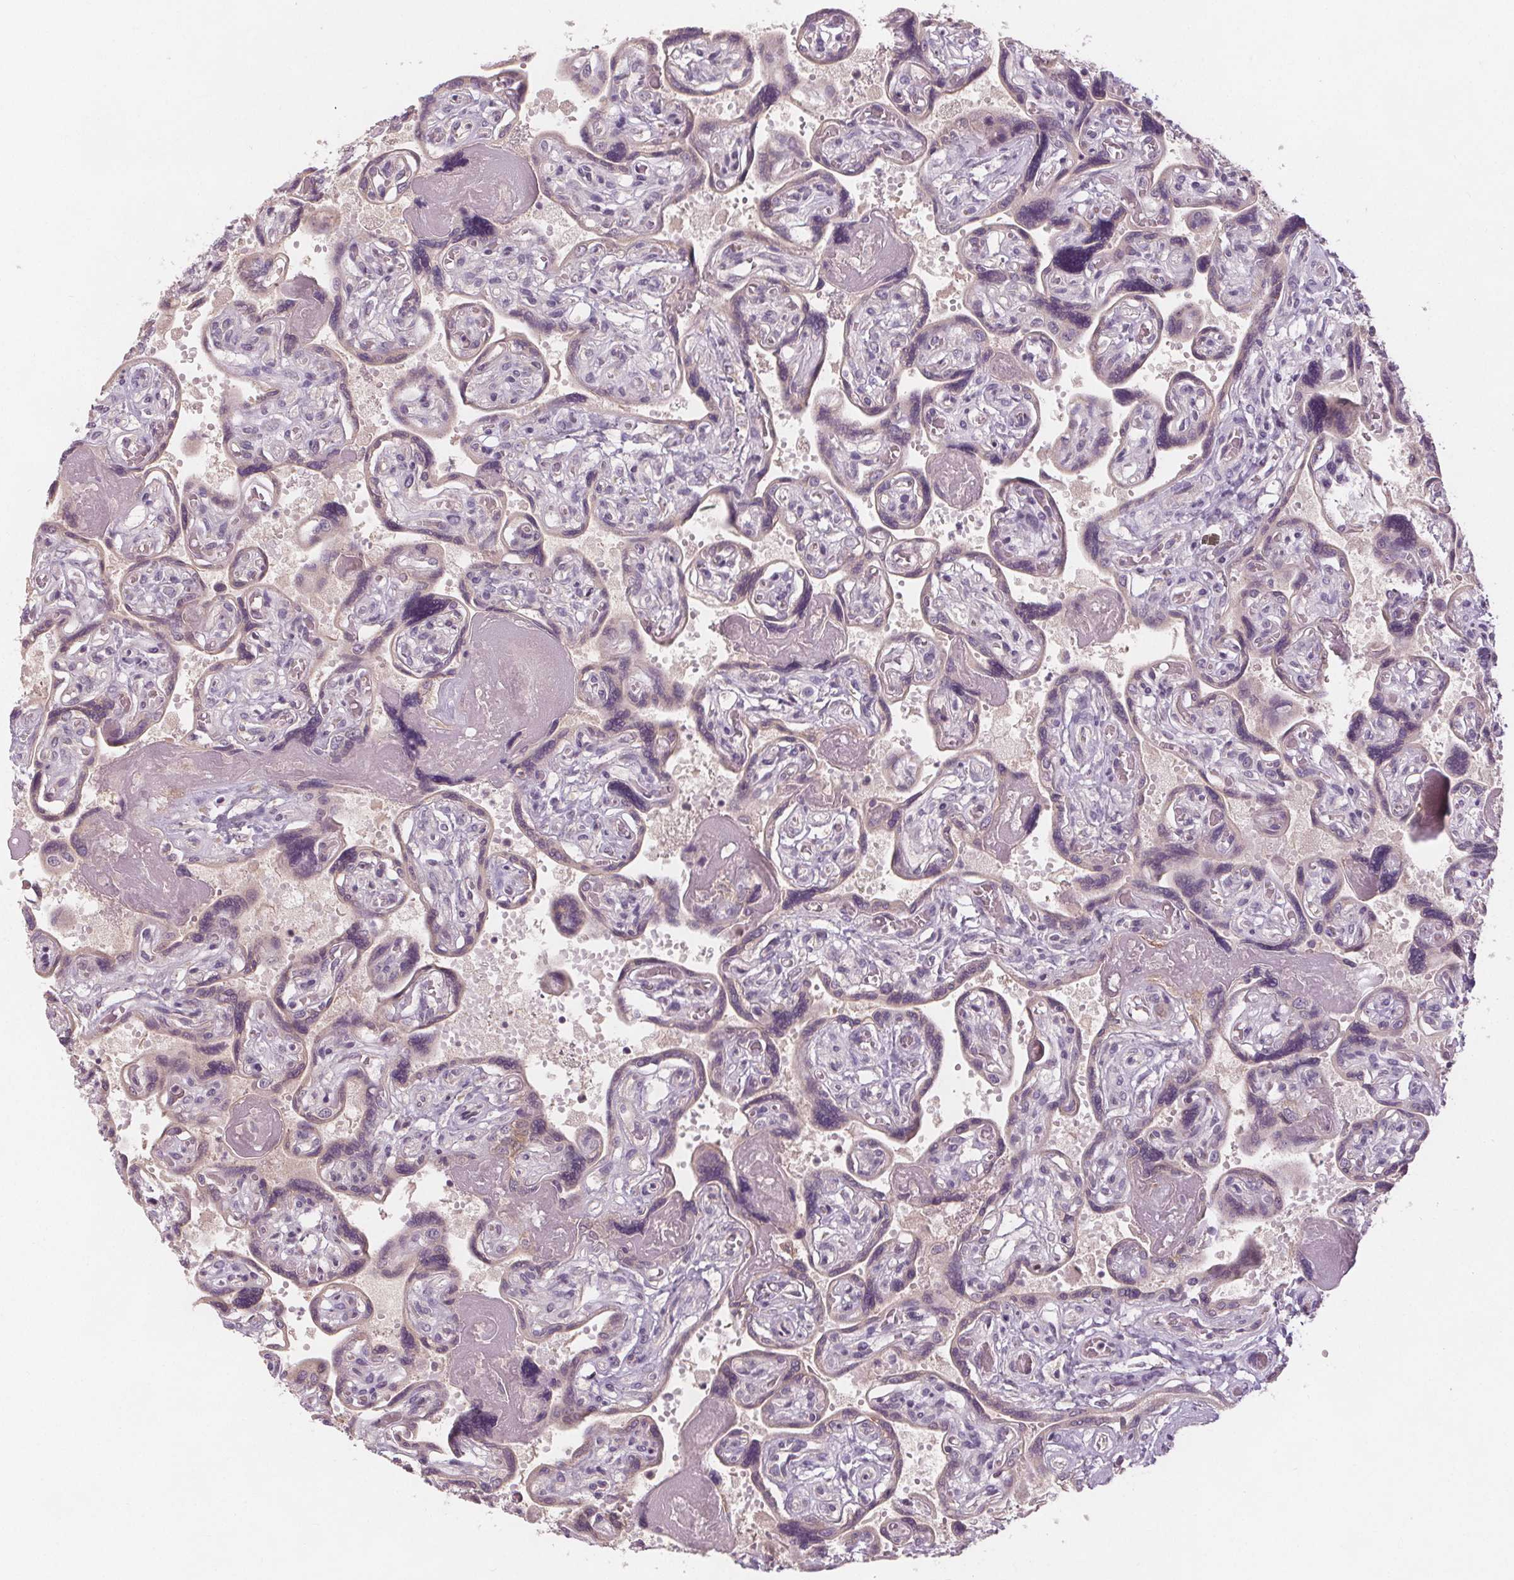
{"staining": {"intensity": "weak", "quantity": "25%-75%", "location": "cytoplasmic/membranous"}, "tissue": "placenta", "cell_type": "Decidual cells", "image_type": "normal", "snomed": [{"axis": "morphology", "description": "Normal tissue, NOS"}, {"axis": "topography", "description": "Placenta"}], "caption": "A brown stain labels weak cytoplasmic/membranous positivity of a protein in decidual cells of normal placenta.", "gene": "TMEM80", "patient": {"sex": "female", "age": 32}}